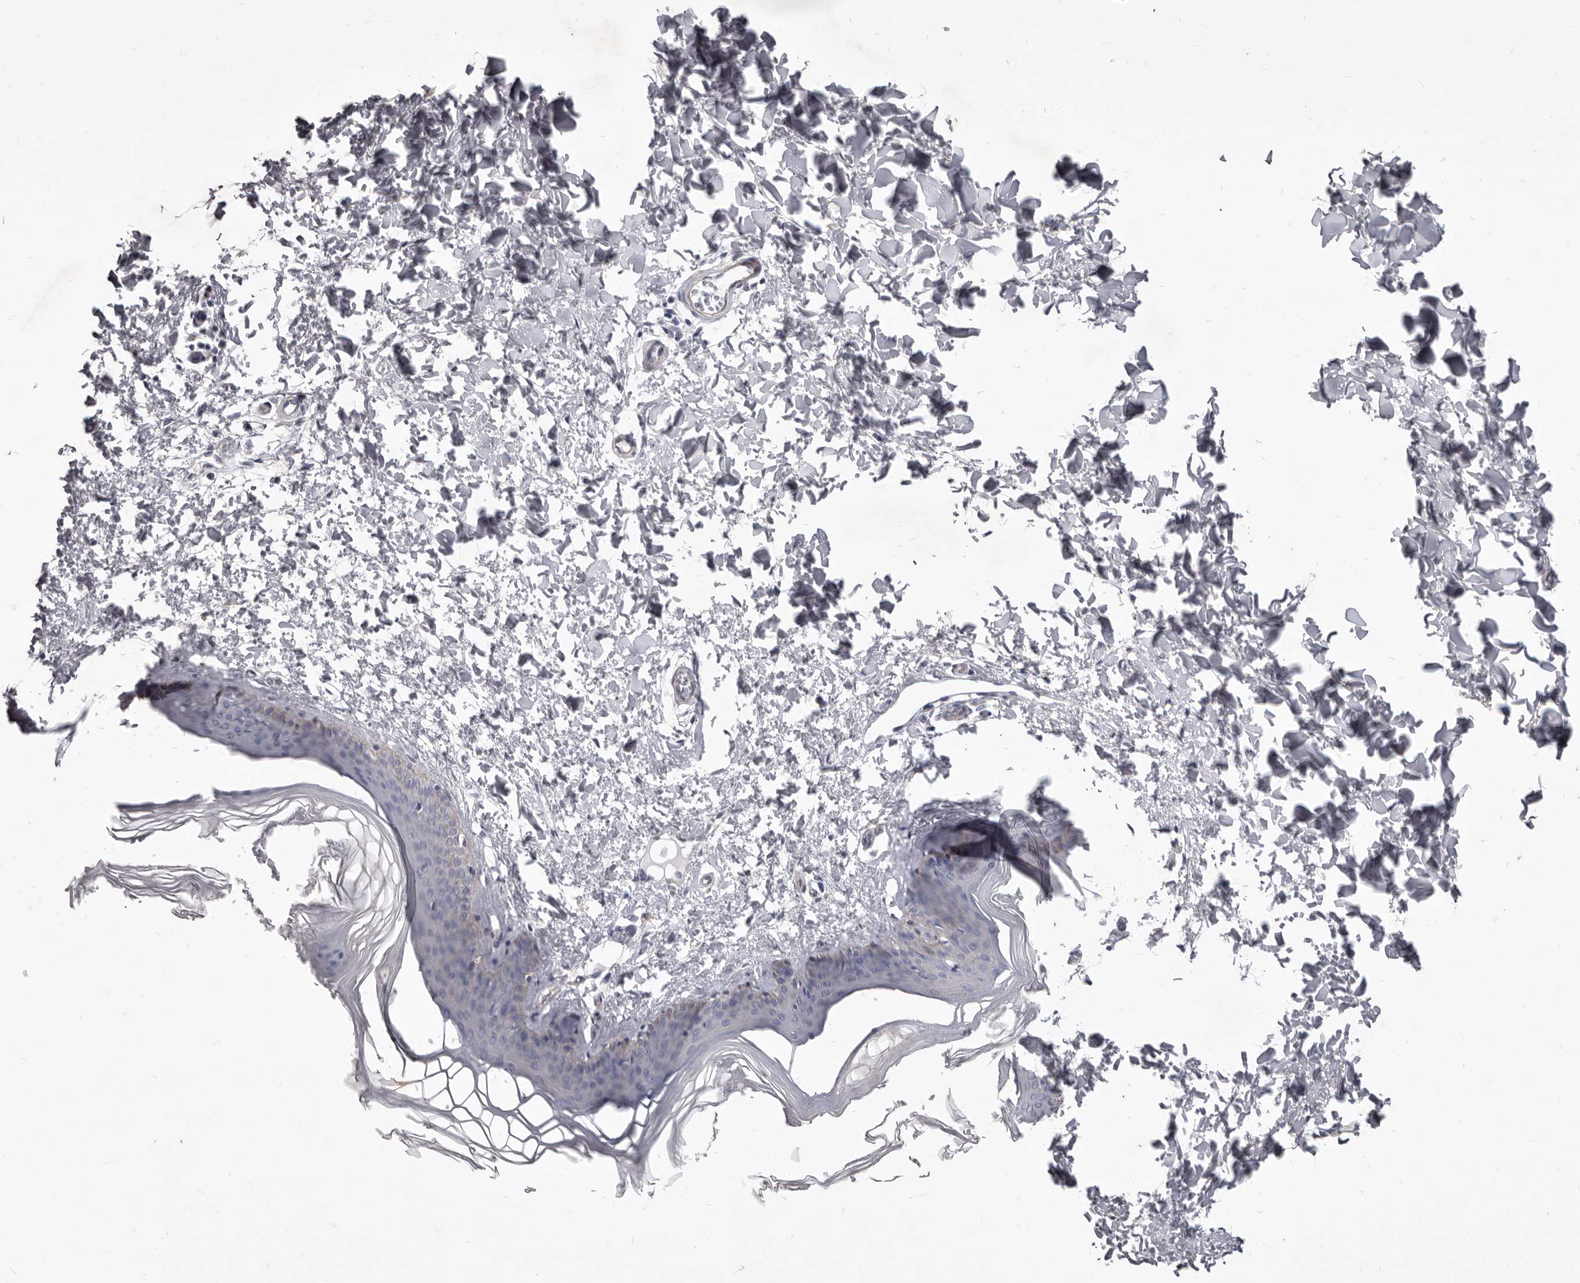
{"staining": {"intensity": "negative", "quantity": "none", "location": "none"}, "tissue": "skin", "cell_type": "Fibroblasts", "image_type": "normal", "snomed": [{"axis": "morphology", "description": "Normal tissue, NOS"}, {"axis": "topography", "description": "Skin"}], "caption": "Unremarkable skin was stained to show a protein in brown. There is no significant positivity in fibroblasts.", "gene": "P2RX6", "patient": {"sex": "female", "age": 27}}